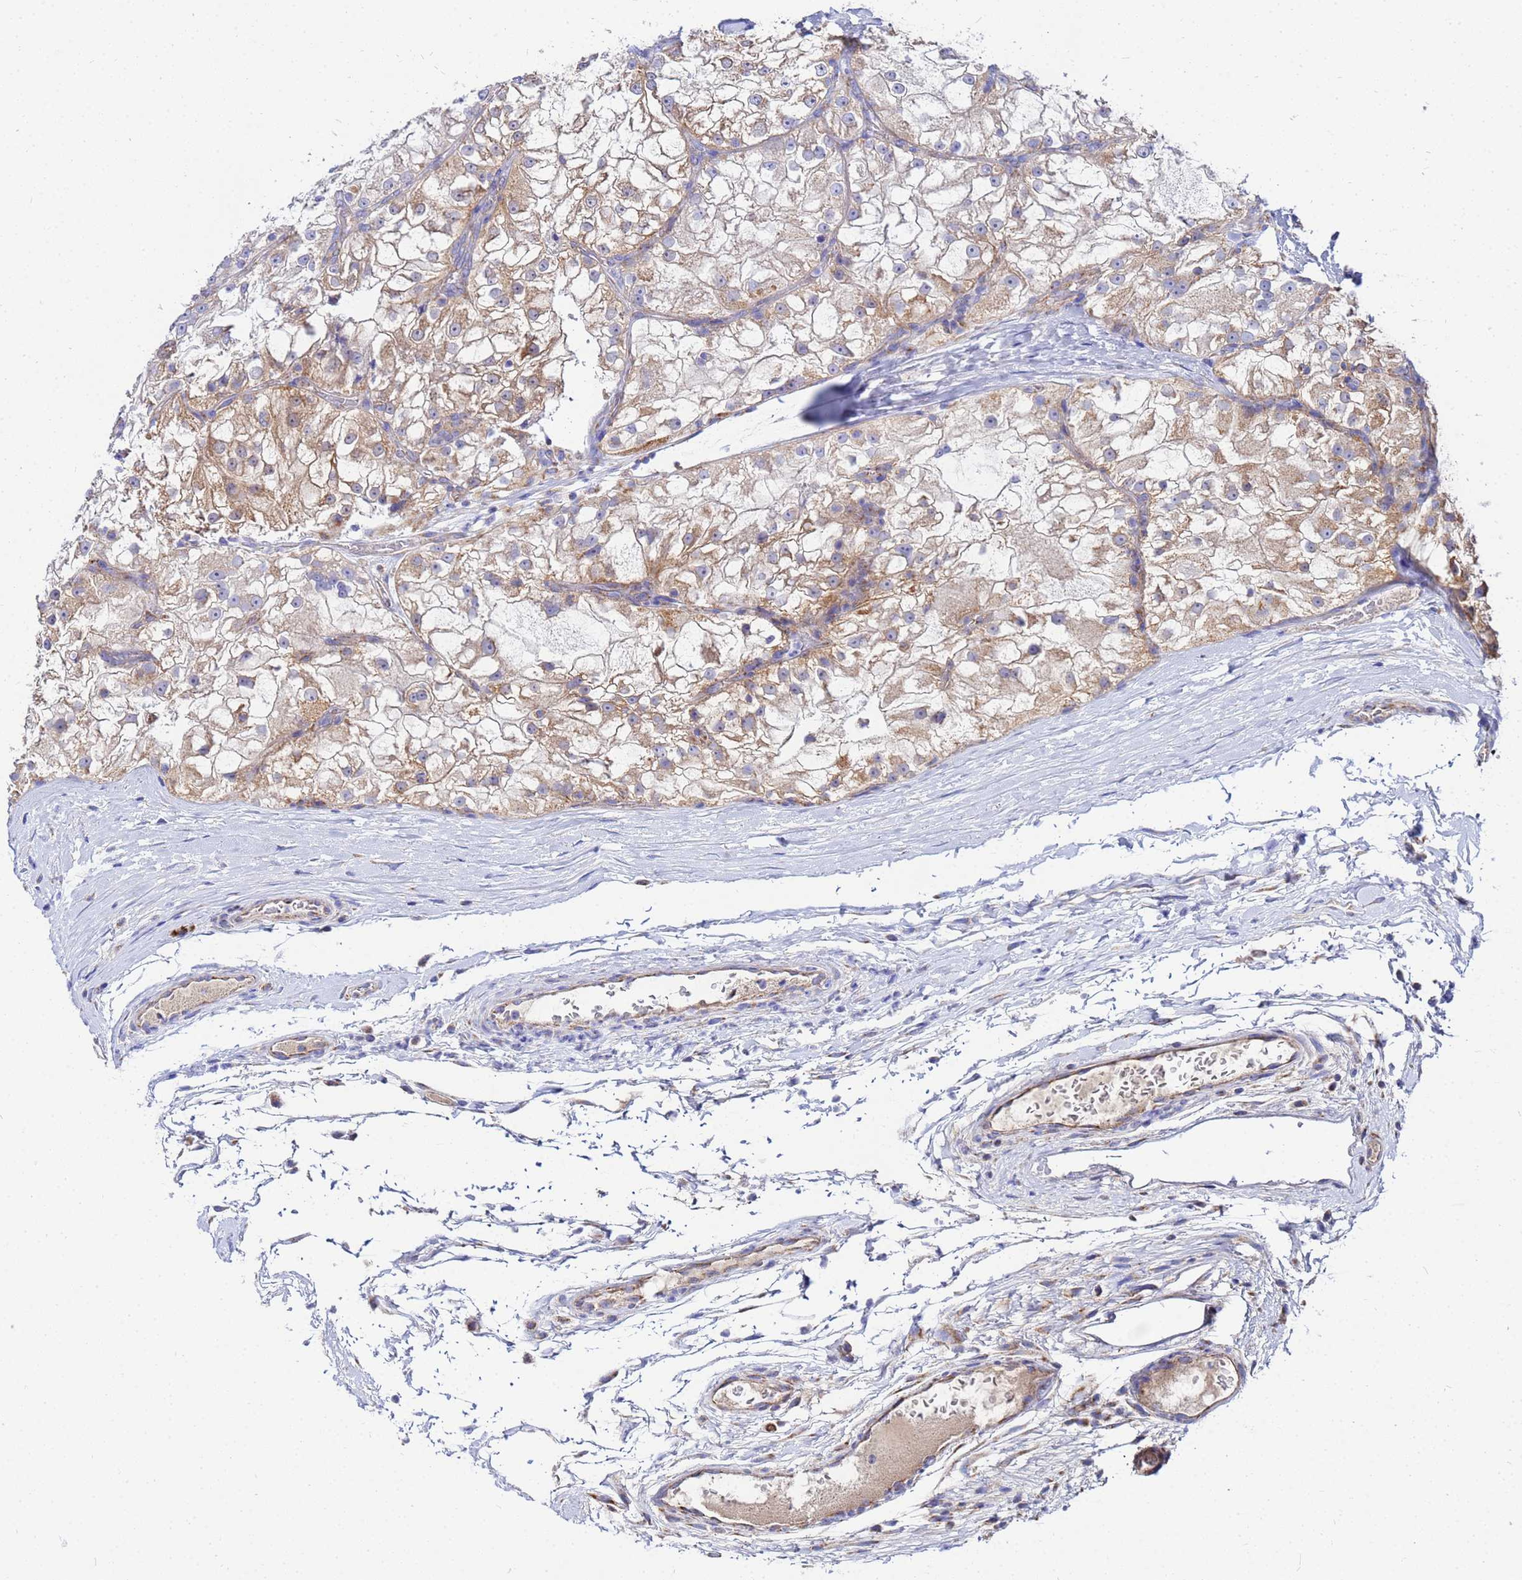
{"staining": {"intensity": "moderate", "quantity": "25%-75%", "location": "cytoplasmic/membranous"}, "tissue": "renal cancer", "cell_type": "Tumor cells", "image_type": "cancer", "snomed": [{"axis": "morphology", "description": "Adenocarcinoma, NOS"}, {"axis": "topography", "description": "Kidney"}], "caption": "Protein staining of renal cancer (adenocarcinoma) tissue exhibits moderate cytoplasmic/membranous positivity in approximately 25%-75% of tumor cells. The staining was performed using DAB, with brown indicating positive protein expression. Nuclei are stained blue with hematoxylin.", "gene": "FAHD2A", "patient": {"sex": "female", "age": 72}}